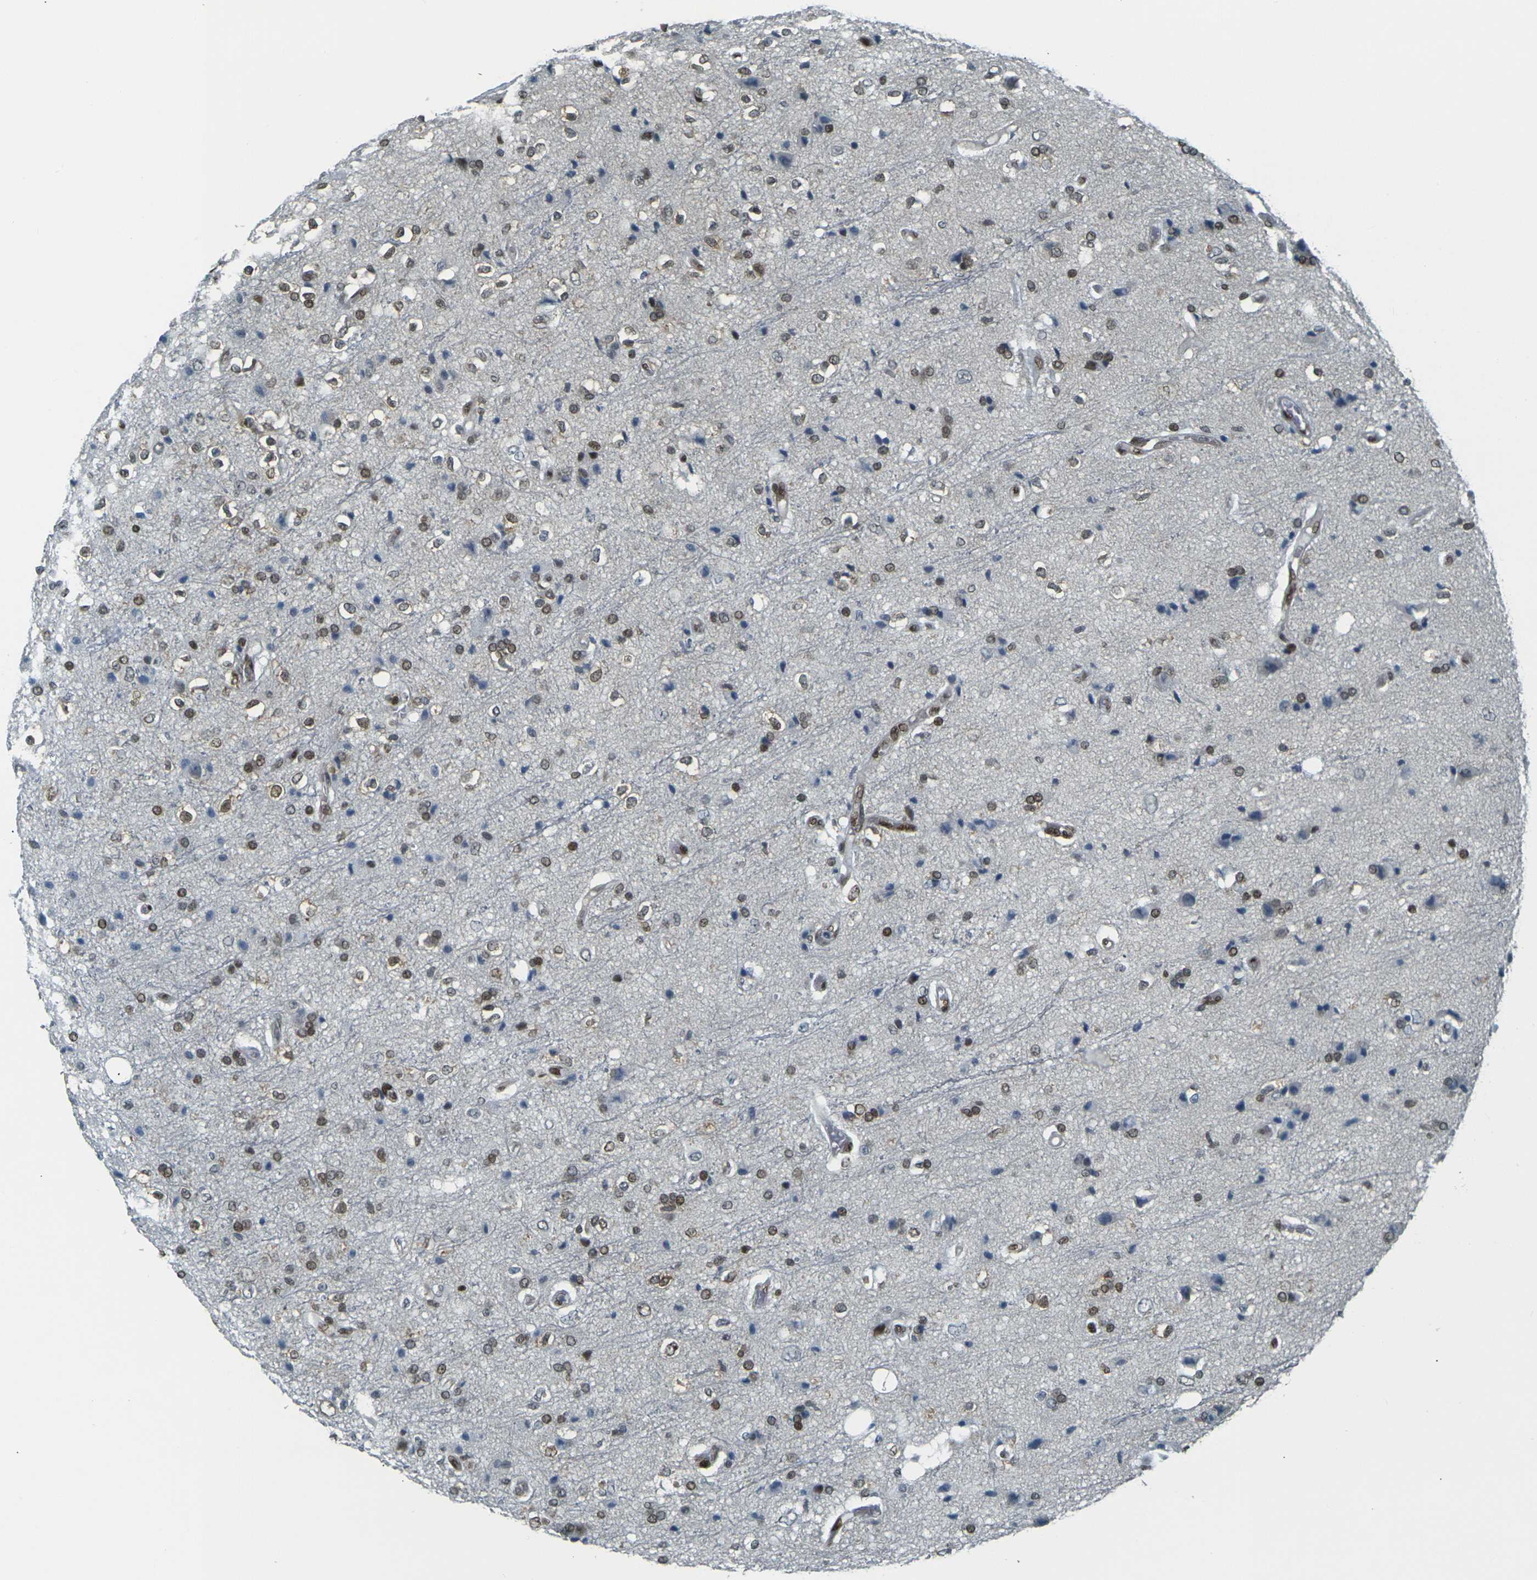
{"staining": {"intensity": "moderate", "quantity": ">75%", "location": "nuclear"}, "tissue": "glioma", "cell_type": "Tumor cells", "image_type": "cancer", "snomed": [{"axis": "morphology", "description": "Glioma, malignant, High grade"}, {"axis": "topography", "description": "Brain"}], "caption": "A histopathology image showing moderate nuclear expression in approximately >75% of tumor cells in high-grade glioma (malignant), as visualized by brown immunohistochemical staining.", "gene": "NHEJ1", "patient": {"sex": "male", "age": 47}}